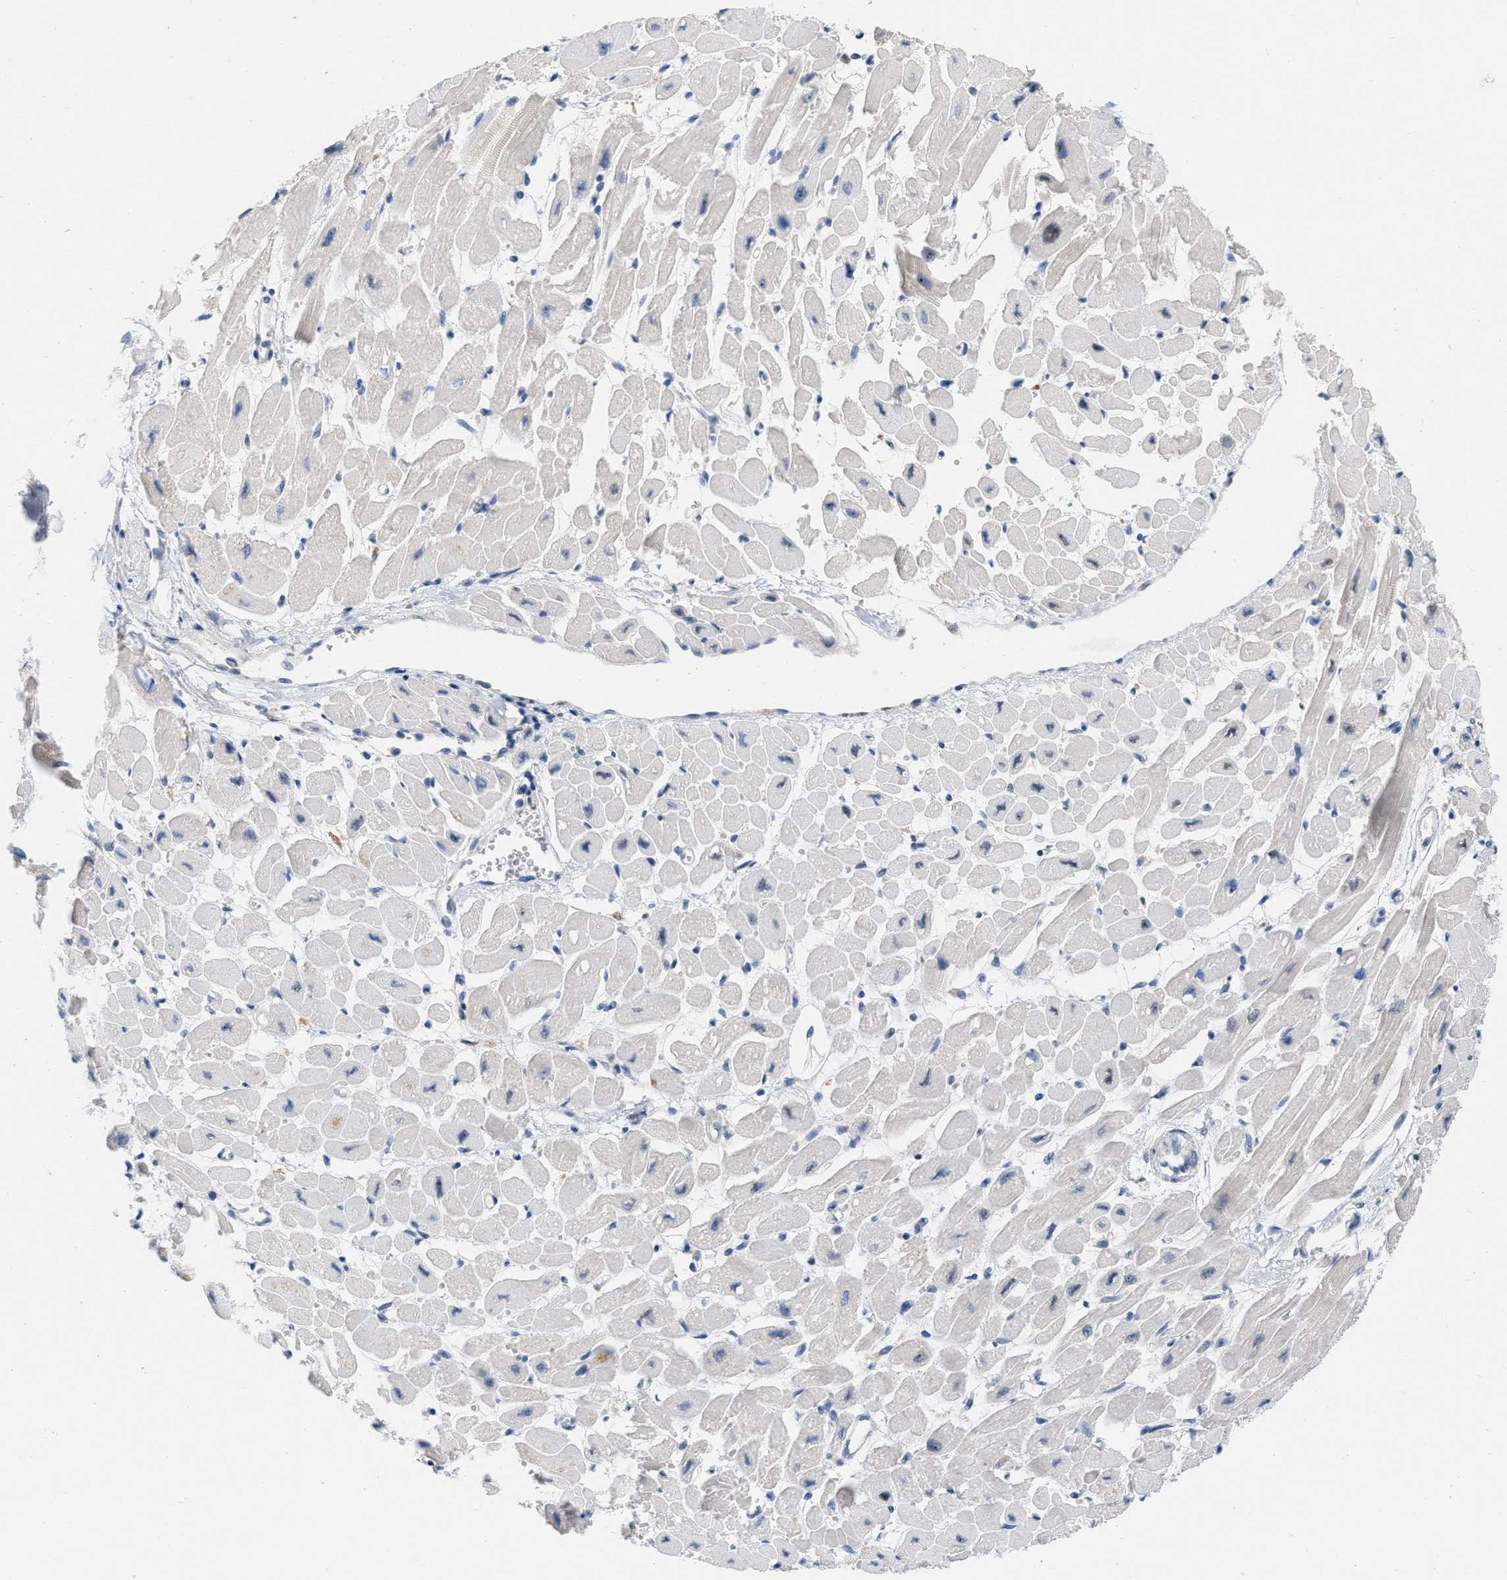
{"staining": {"intensity": "negative", "quantity": "none", "location": "none"}, "tissue": "heart muscle", "cell_type": "Cardiomyocytes", "image_type": "normal", "snomed": [{"axis": "morphology", "description": "Normal tissue, NOS"}, {"axis": "topography", "description": "Heart"}], "caption": "Immunohistochemical staining of normal human heart muscle displays no significant expression in cardiomyocytes.", "gene": "ELAC2", "patient": {"sex": "female", "age": 54}}